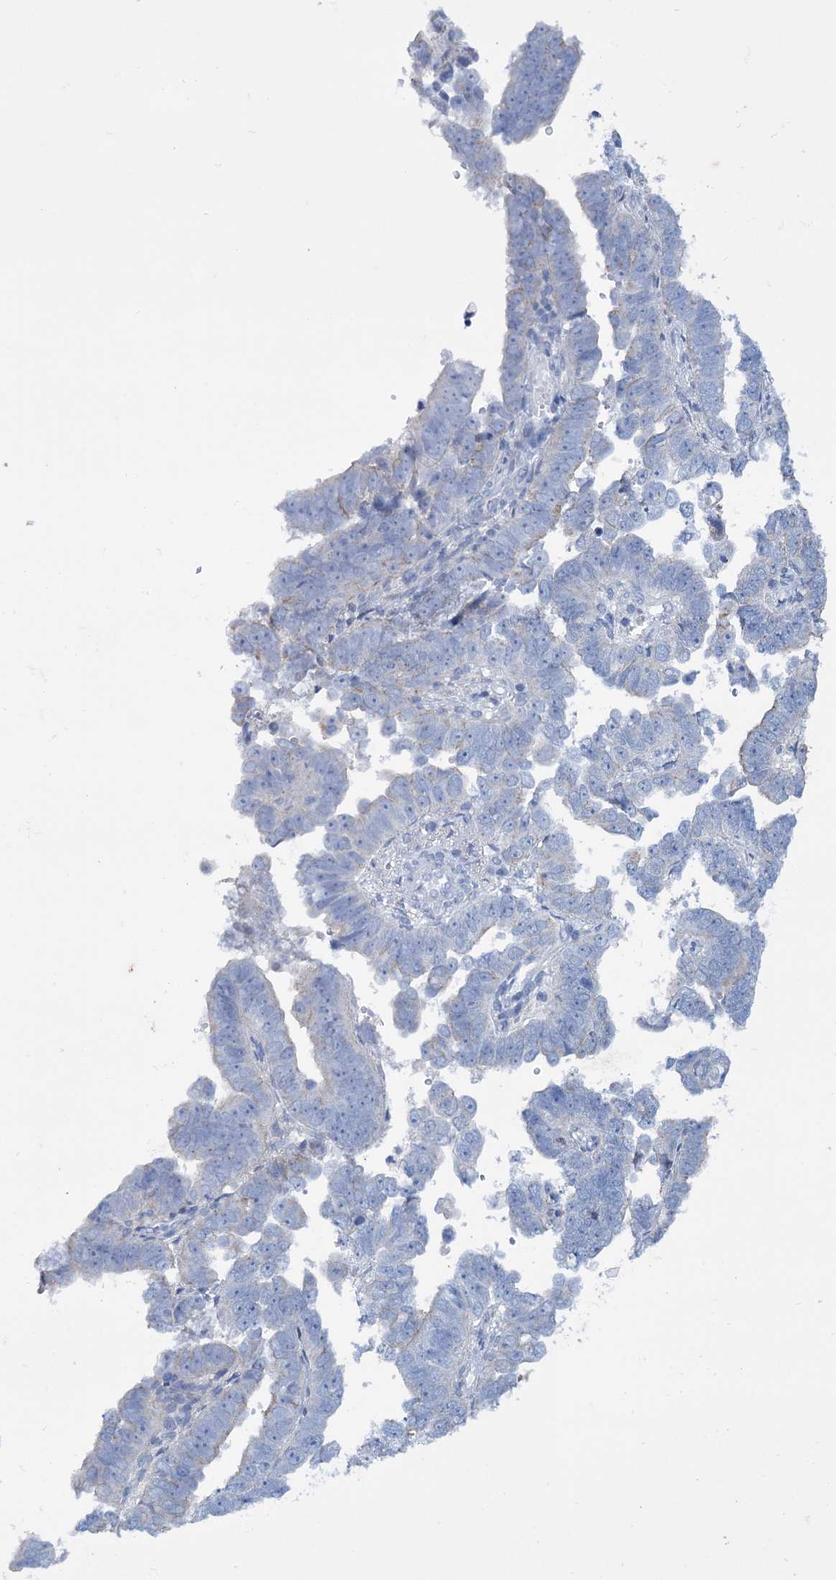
{"staining": {"intensity": "negative", "quantity": "none", "location": "none"}, "tissue": "endometrial cancer", "cell_type": "Tumor cells", "image_type": "cancer", "snomed": [{"axis": "morphology", "description": "Adenocarcinoma, NOS"}, {"axis": "topography", "description": "Endometrium"}], "caption": "The micrograph exhibits no staining of tumor cells in endometrial cancer (adenocarcinoma).", "gene": "FAAP20", "patient": {"sex": "female", "age": 75}}